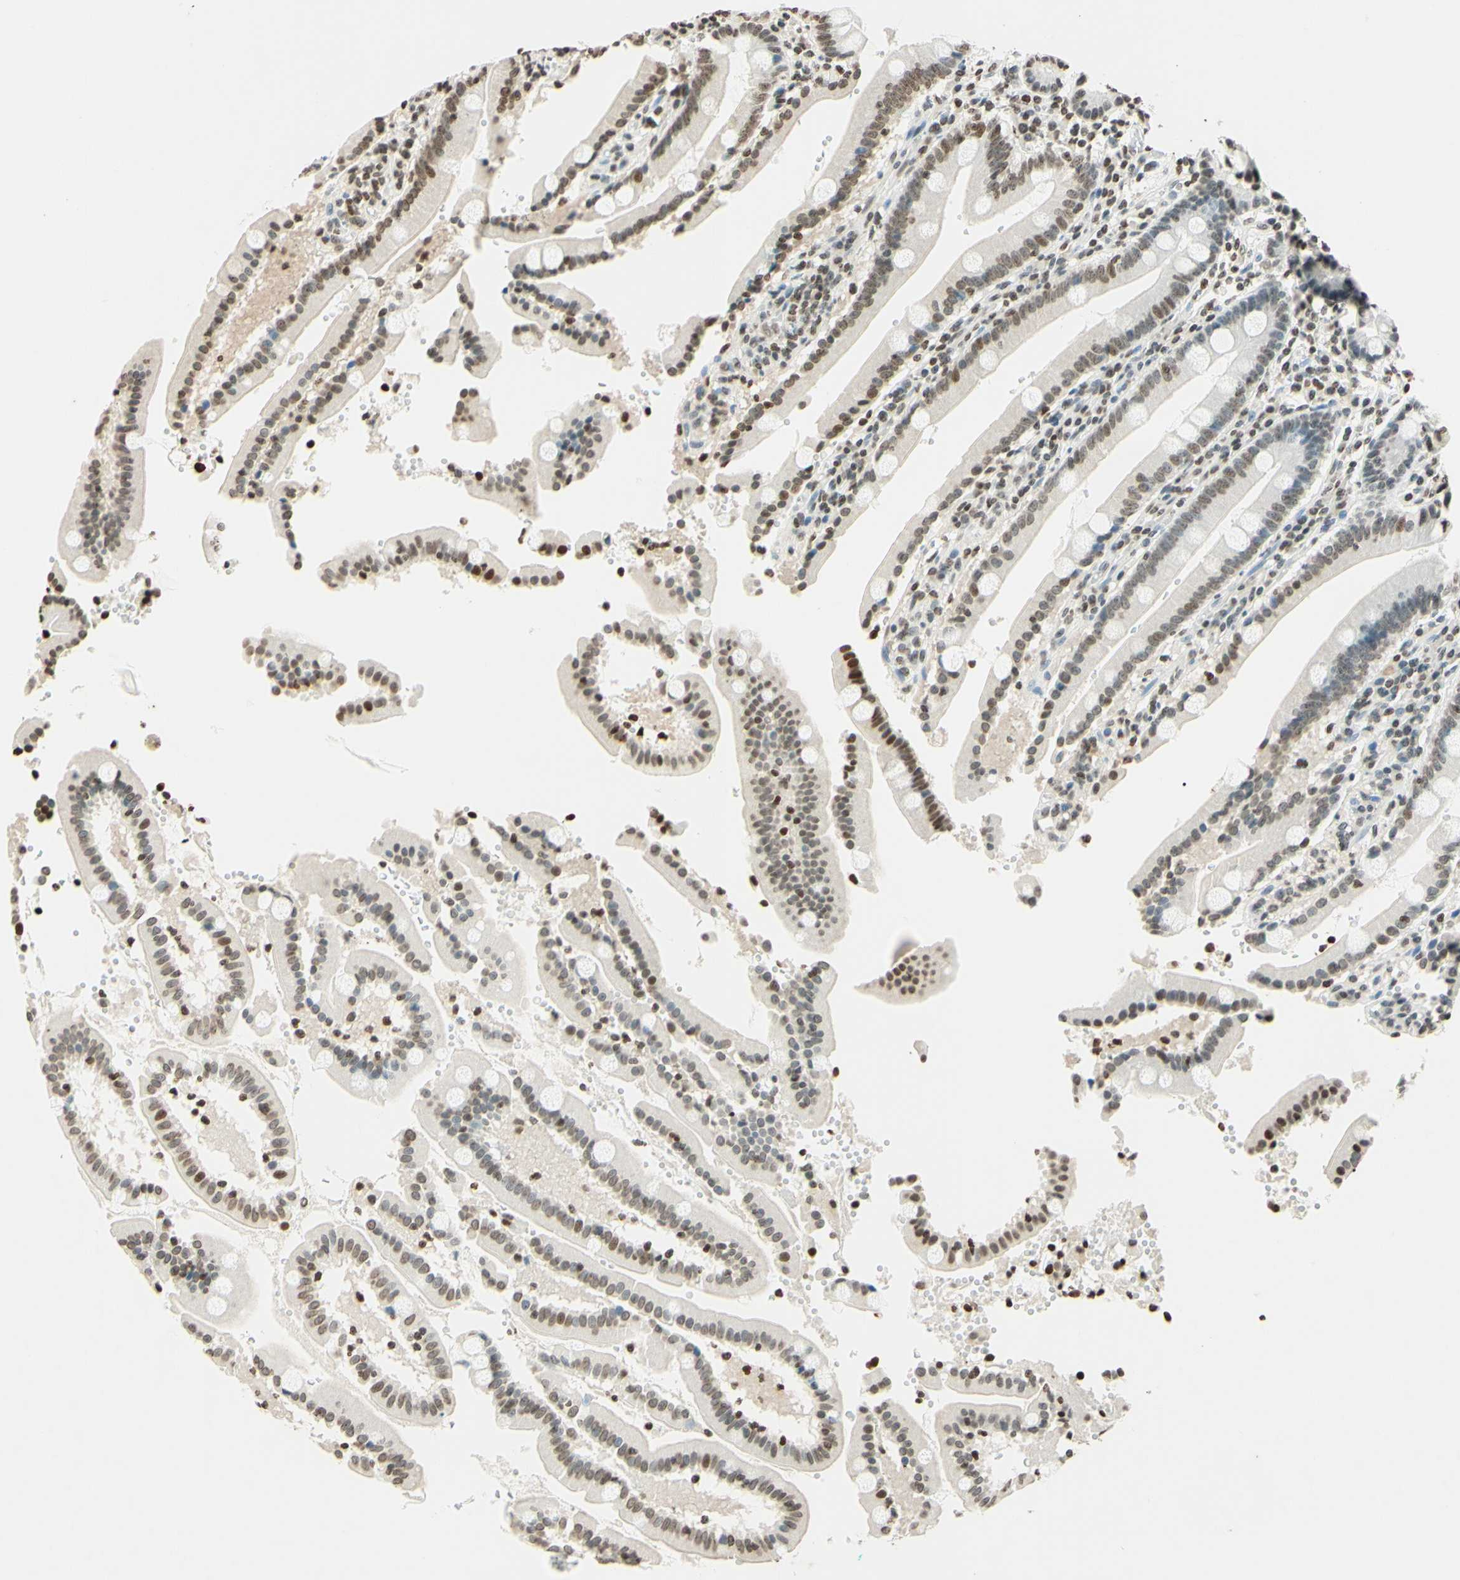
{"staining": {"intensity": "moderate", "quantity": "25%-75%", "location": "nuclear"}, "tissue": "duodenum", "cell_type": "Glandular cells", "image_type": "normal", "snomed": [{"axis": "morphology", "description": "Normal tissue, NOS"}, {"axis": "topography", "description": "Small intestine, NOS"}], "caption": "Immunohistochemistry (IHC) histopathology image of benign duodenum stained for a protein (brown), which reveals medium levels of moderate nuclear expression in approximately 25%-75% of glandular cells.", "gene": "MSH2", "patient": {"sex": "female", "age": 71}}